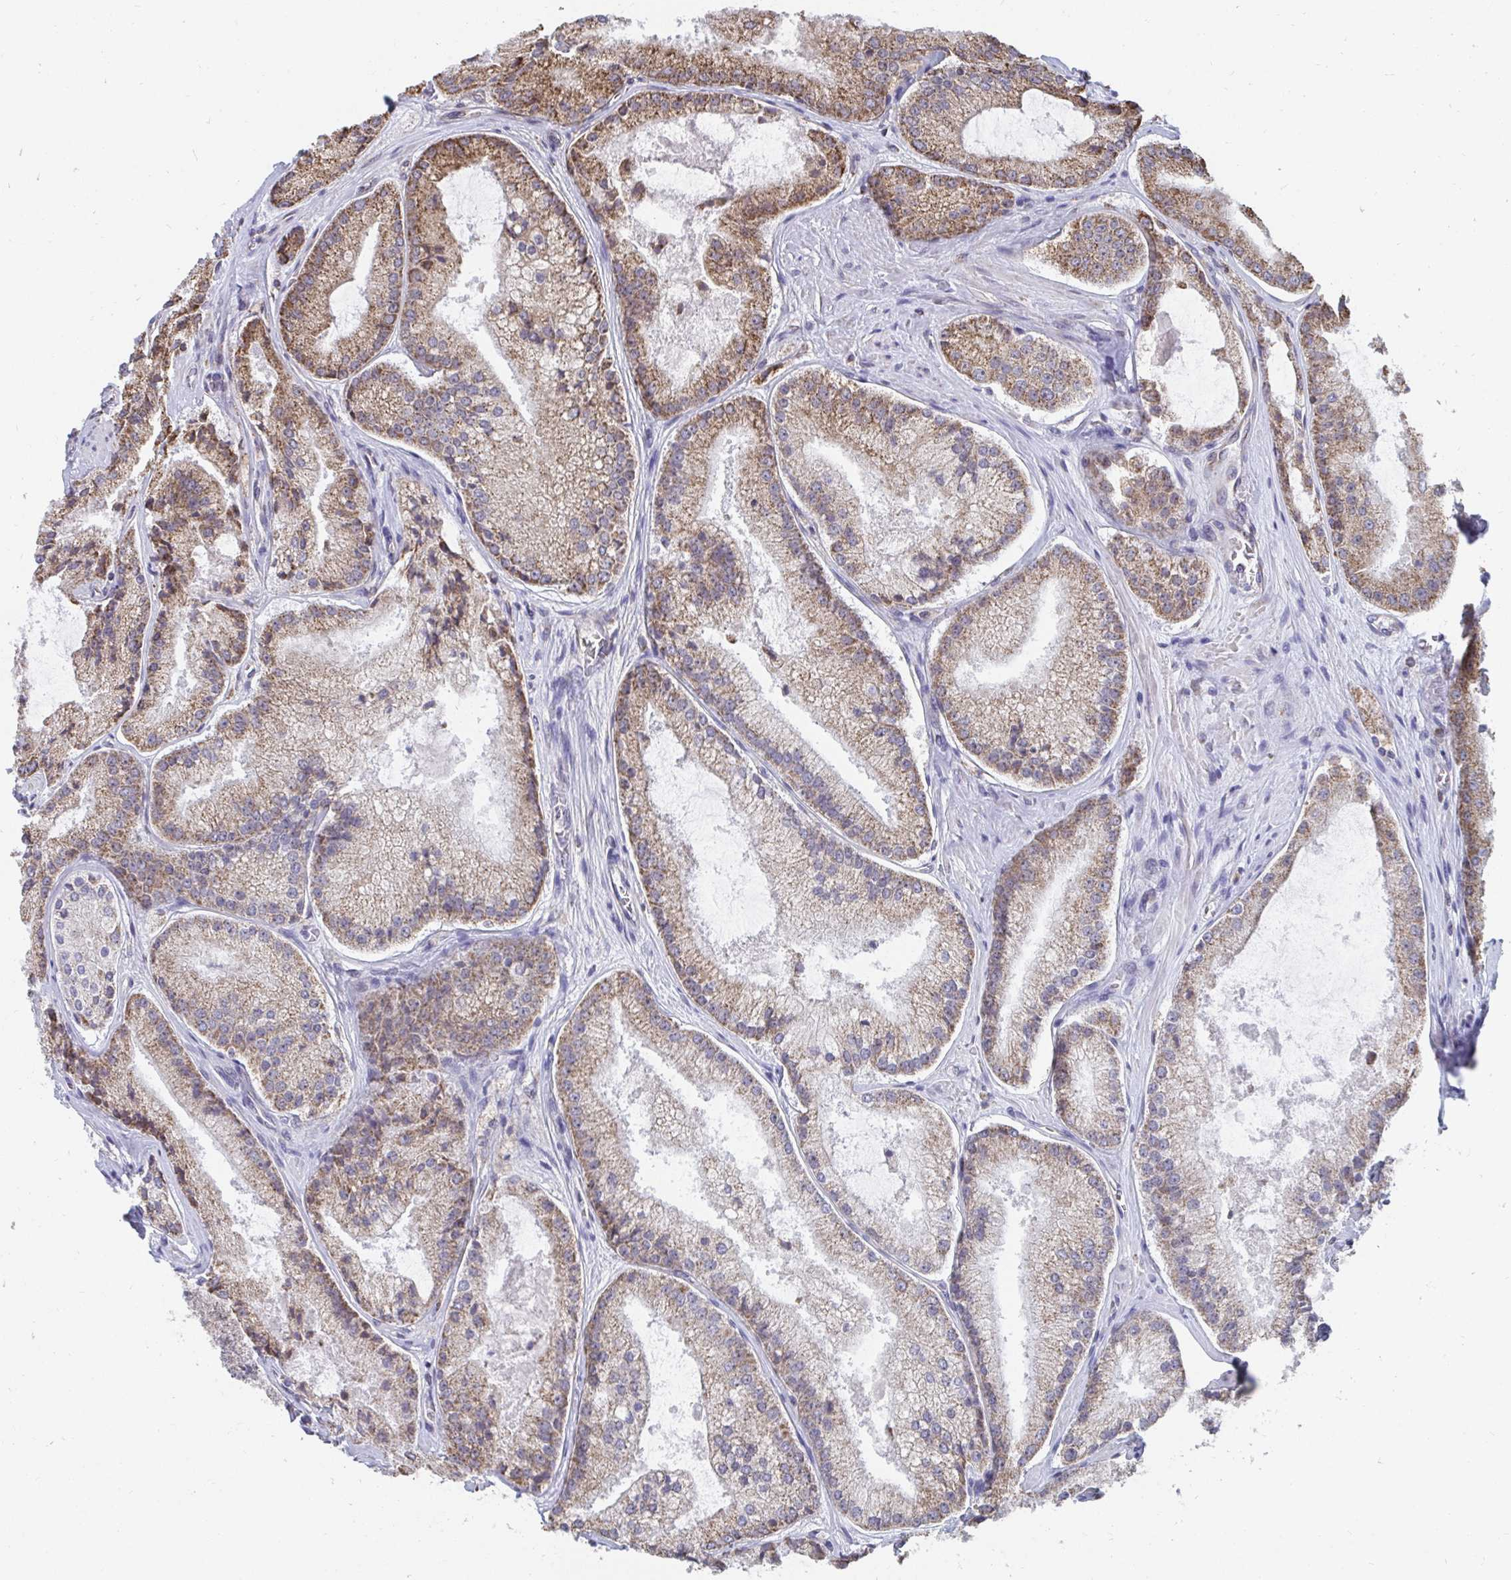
{"staining": {"intensity": "moderate", "quantity": ">75%", "location": "cytoplasmic/membranous"}, "tissue": "prostate cancer", "cell_type": "Tumor cells", "image_type": "cancer", "snomed": [{"axis": "morphology", "description": "Adenocarcinoma, High grade"}, {"axis": "topography", "description": "Prostate"}], "caption": "Protein analysis of prostate cancer tissue shows moderate cytoplasmic/membranous expression in about >75% of tumor cells.", "gene": "ELAVL1", "patient": {"sex": "male", "age": 73}}